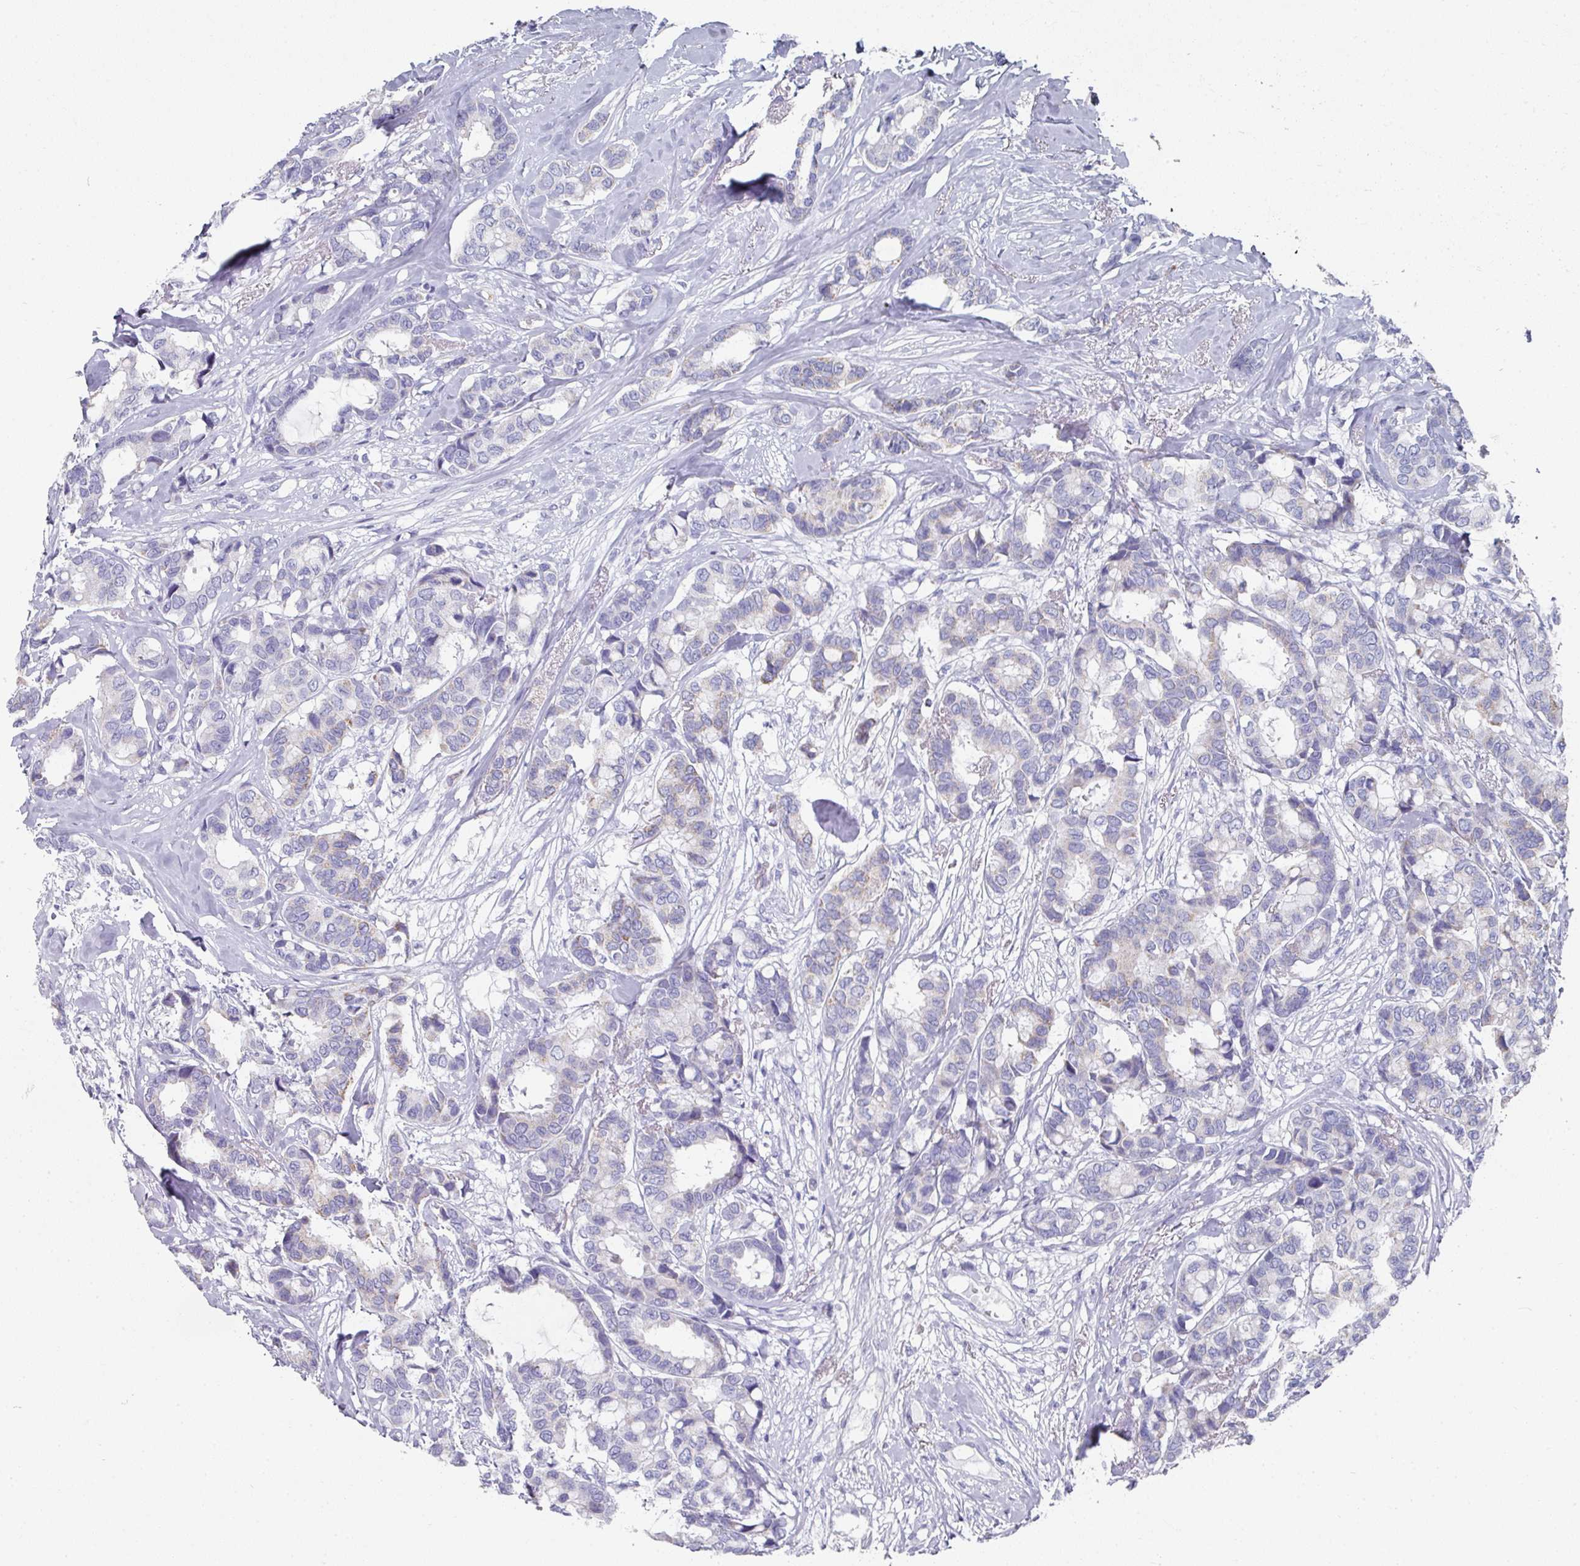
{"staining": {"intensity": "negative", "quantity": "none", "location": "none"}, "tissue": "breast cancer", "cell_type": "Tumor cells", "image_type": "cancer", "snomed": [{"axis": "morphology", "description": "Duct carcinoma"}, {"axis": "topography", "description": "Breast"}], "caption": "This image is of breast cancer (intraductal carcinoma) stained with immunohistochemistry (IHC) to label a protein in brown with the nuclei are counter-stained blue. There is no positivity in tumor cells. (Stains: DAB (3,3'-diaminobenzidine) immunohistochemistry (IHC) with hematoxylin counter stain, Microscopy: brightfield microscopy at high magnification).", "gene": "SETBP1", "patient": {"sex": "female", "age": 87}}